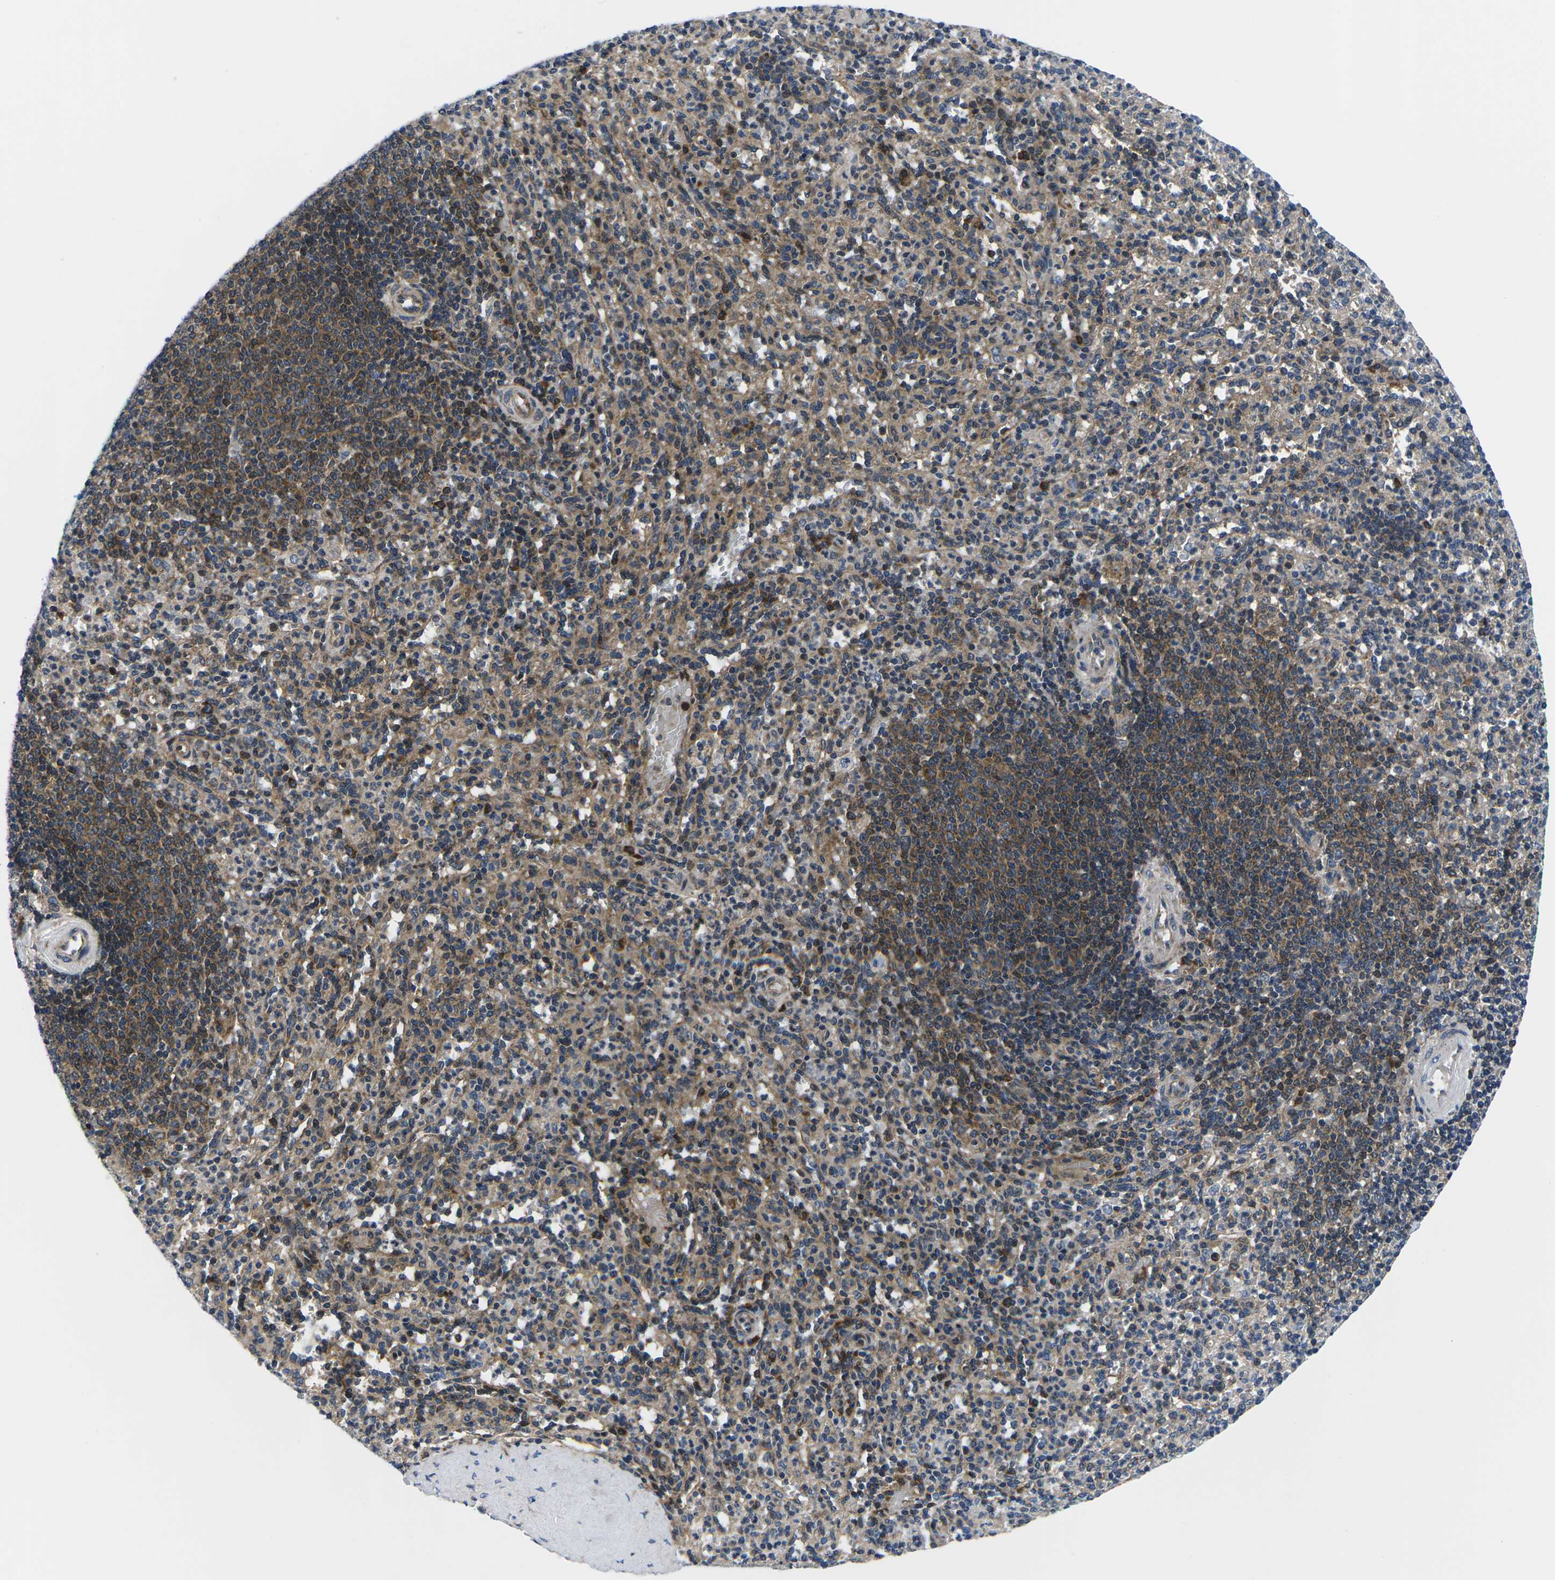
{"staining": {"intensity": "strong", "quantity": "<25%", "location": "cytoplasmic/membranous"}, "tissue": "spleen", "cell_type": "Cells in red pulp", "image_type": "normal", "snomed": [{"axis": "morphology", "description": "Normal tissue, NOS"}, {"axis": "topography", "description": "Spleen"}], "caption": "The photomicrograph exhibits immunohistochemical staining of unremarkable spleen. There is strong cytoplasmic/membranous positivity is appreciated in approximately <25% of cells in red pulp.", "gene": "EIF4E", "patient": {"sex": "male", "age": 36}}